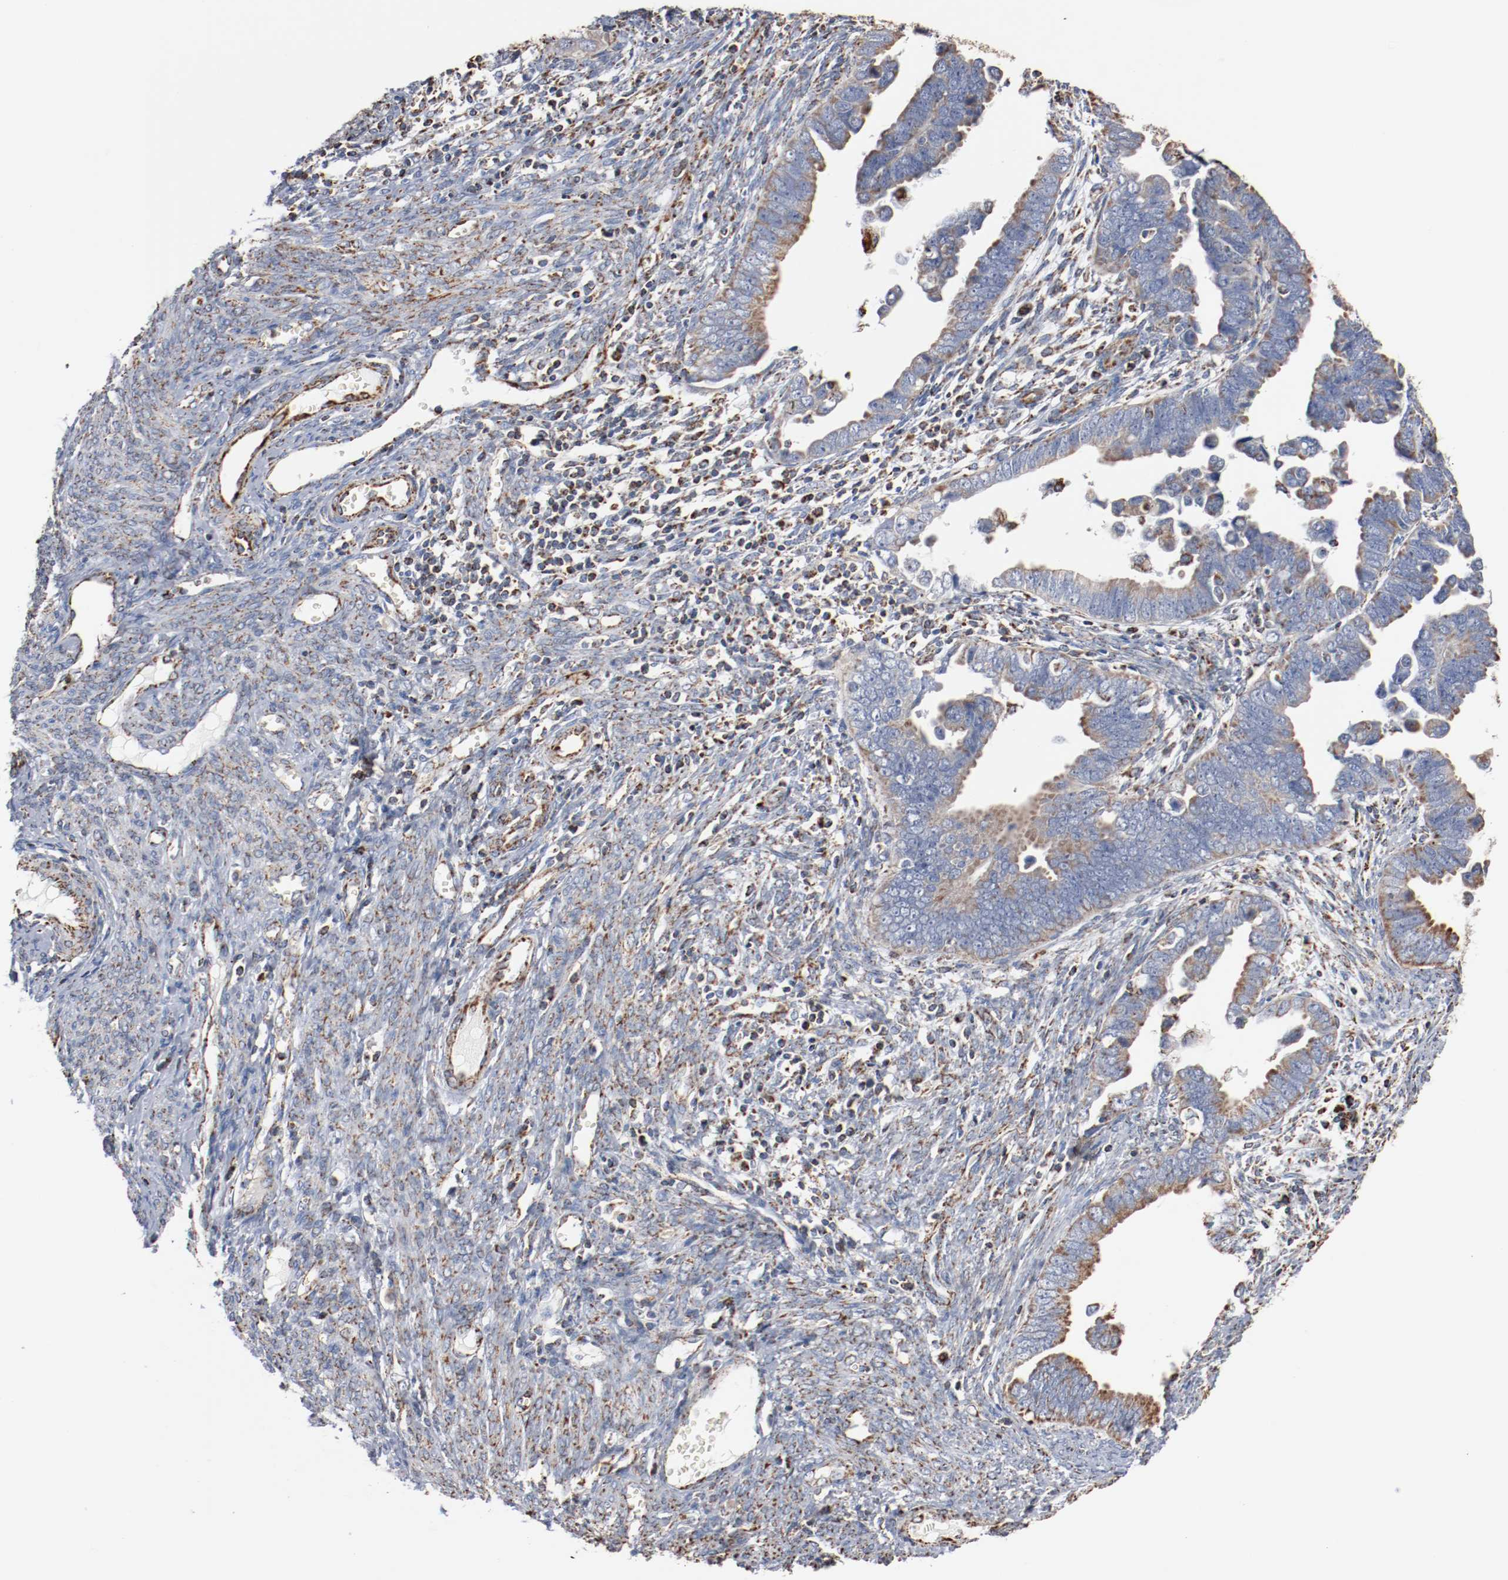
{"staining": {"intensity": "weak", "quantity": "25%-75%", "location": "cytoplasmic/membranous"}, "tissue": "endometrial cancer", "cell_type": "Tumor cells", "image_type": "cancer", "snomed": [{"axis": "morphology", "description": "Adenocarcinoma, NOS"}, {"axis": "topography", "description": "Endometrium"}], "caption": "IHC photomicrograph of neoplastic tissue: endometrial cancer stained using immunohistochemistry exhibits low levels of weak protein expression localized specifically in the cytoplasmic/membranous of tumor cells, appearing as a cytoplasmic/membranous brown color.", "gene": "NDUFS4", "patient": {"sex": "female", "age": 75}}